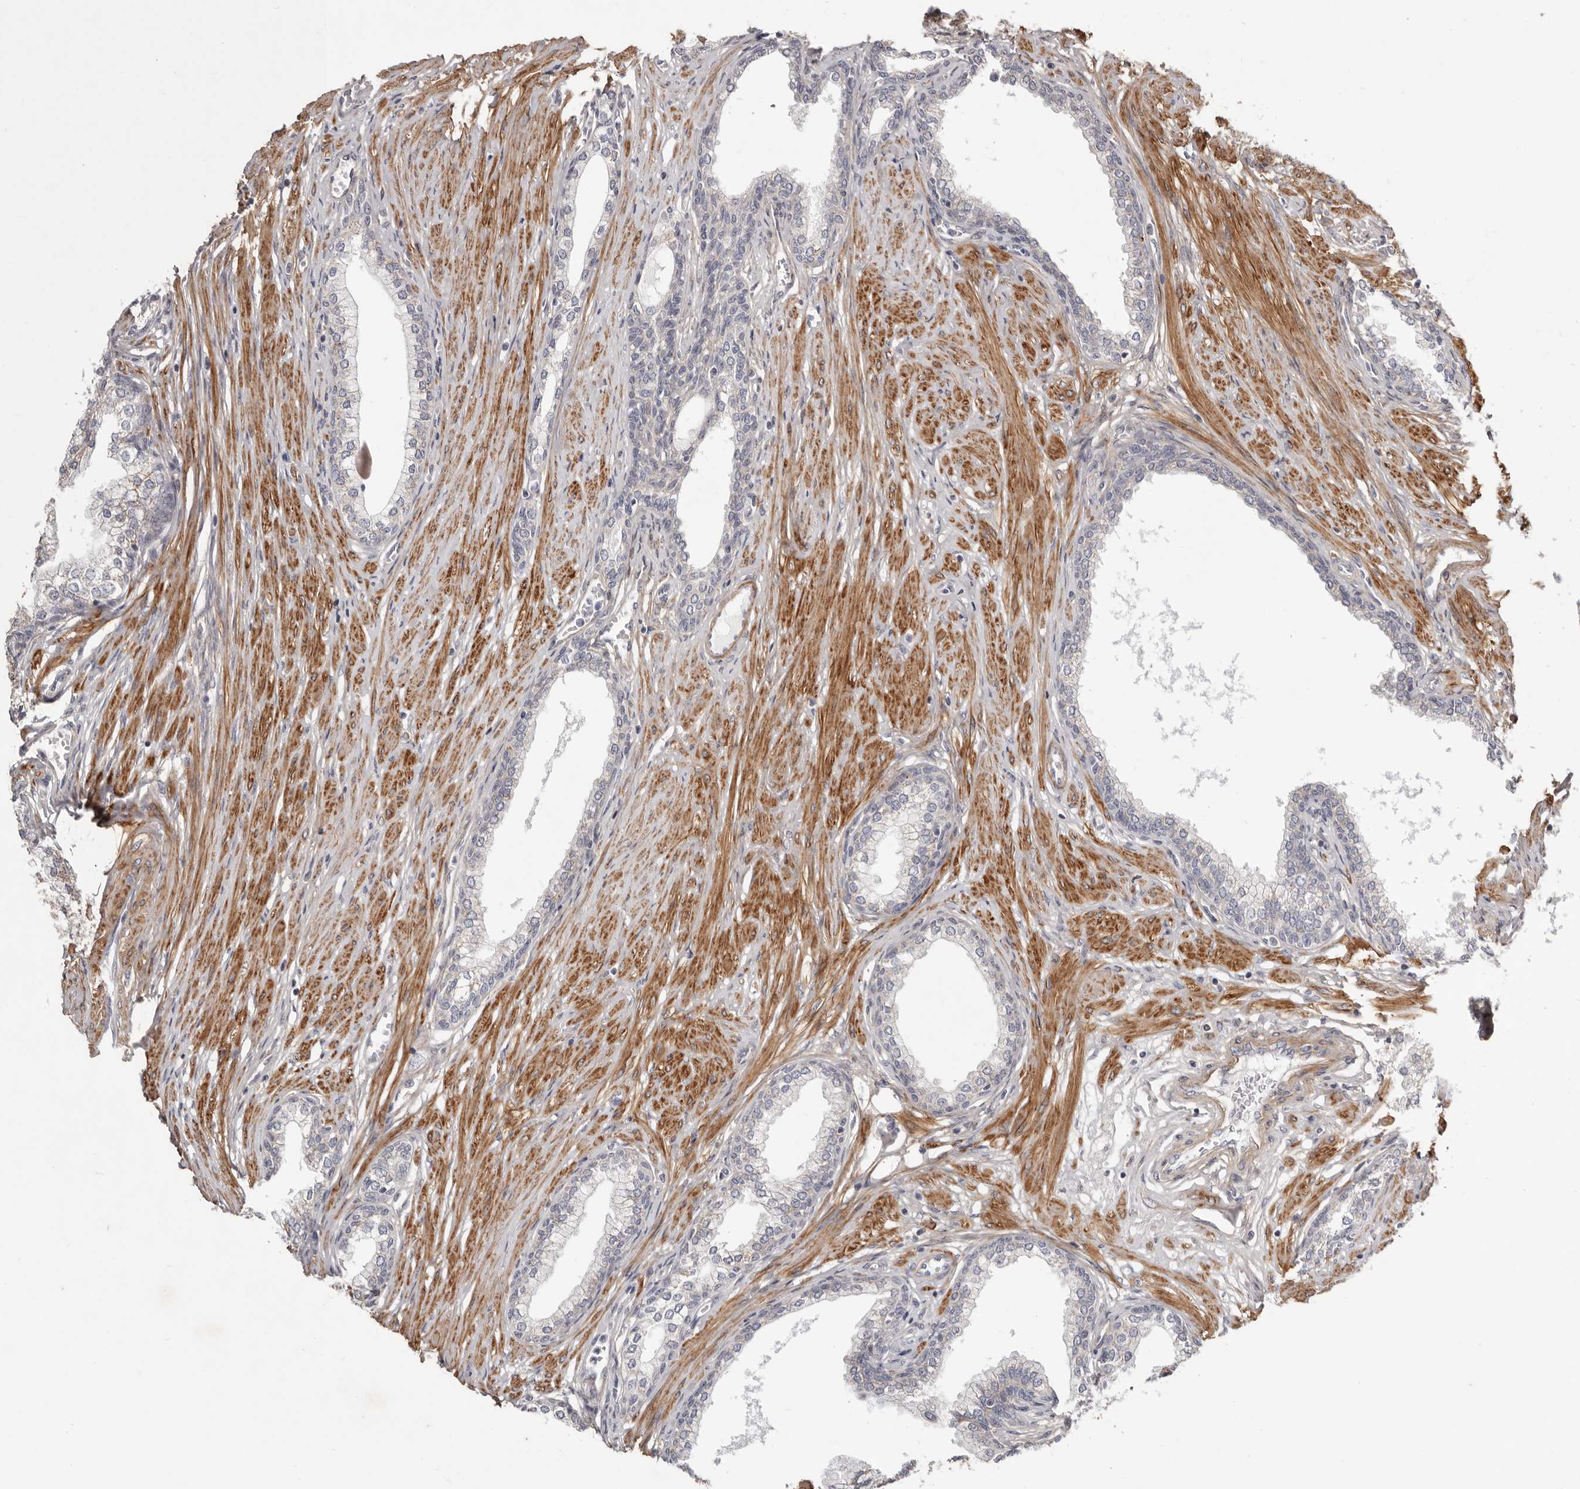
{"staining": {"intensity": "strong", "quantity": "<25%", "location": "cytoplasmic/membranous"}, "tissue": "prostate", "cell_type": "Glandular cells", "image_type": "normal", "snomed": [{"axis": "morphology", "description": "Normal tissue, NOS"}, {"axis": "morphology", "description": "Urothelial carcinoma, Low grade"}, {"axis": "topography", "description": "Urinary bladder"}, {"axis": "topography", "description": "Prostate"}], "caption": "About <25% of glandular cells in normal prostate display strong cytoplasmic/membranous protein positivity as visualized by brown immunohistochemical staining.", "gene": "MRPS10", "patient": {"sex": "male", "age": 60}}